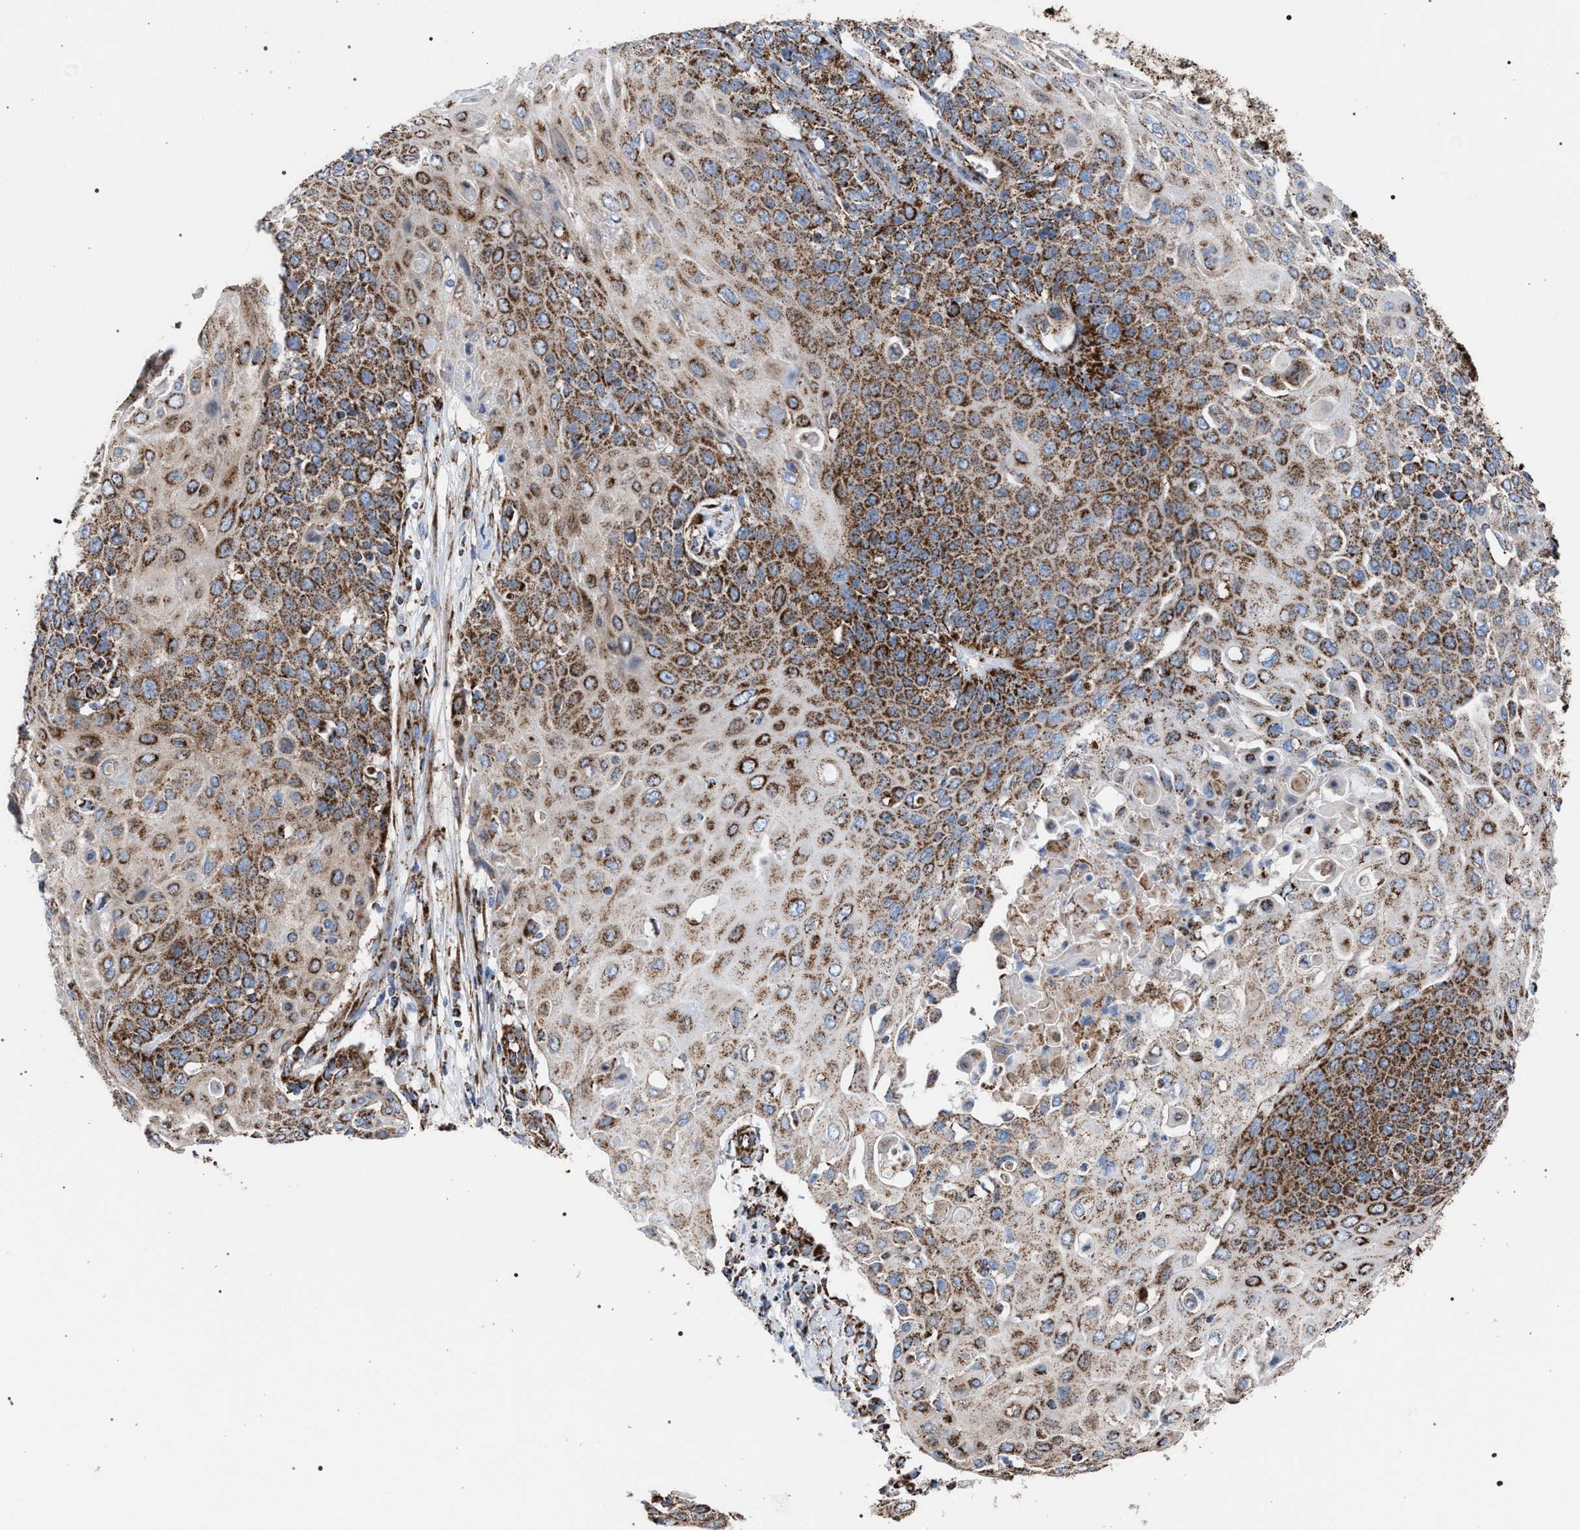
{"staining": {"intensity": "moderate", "quantity": ">75%", "location": "cytoplasmic/membranous"}, "tissue": "cervical cancer", "cell_type": "Tumor cells", "image_type": "cancer", "snomed": [{"axis": "morphology", "description": "Squamous cell carcinoma, NOS"}, {"axis": "topography", "description": "Cervix"}], "caption": "Moderate cytoplasmic/membranous protein staining is identified in about >75% of tumor cells in cervical squamous cell carcinoma.", "gene": "VPS13A", "patient": {"sex": "female", "age": 39}}